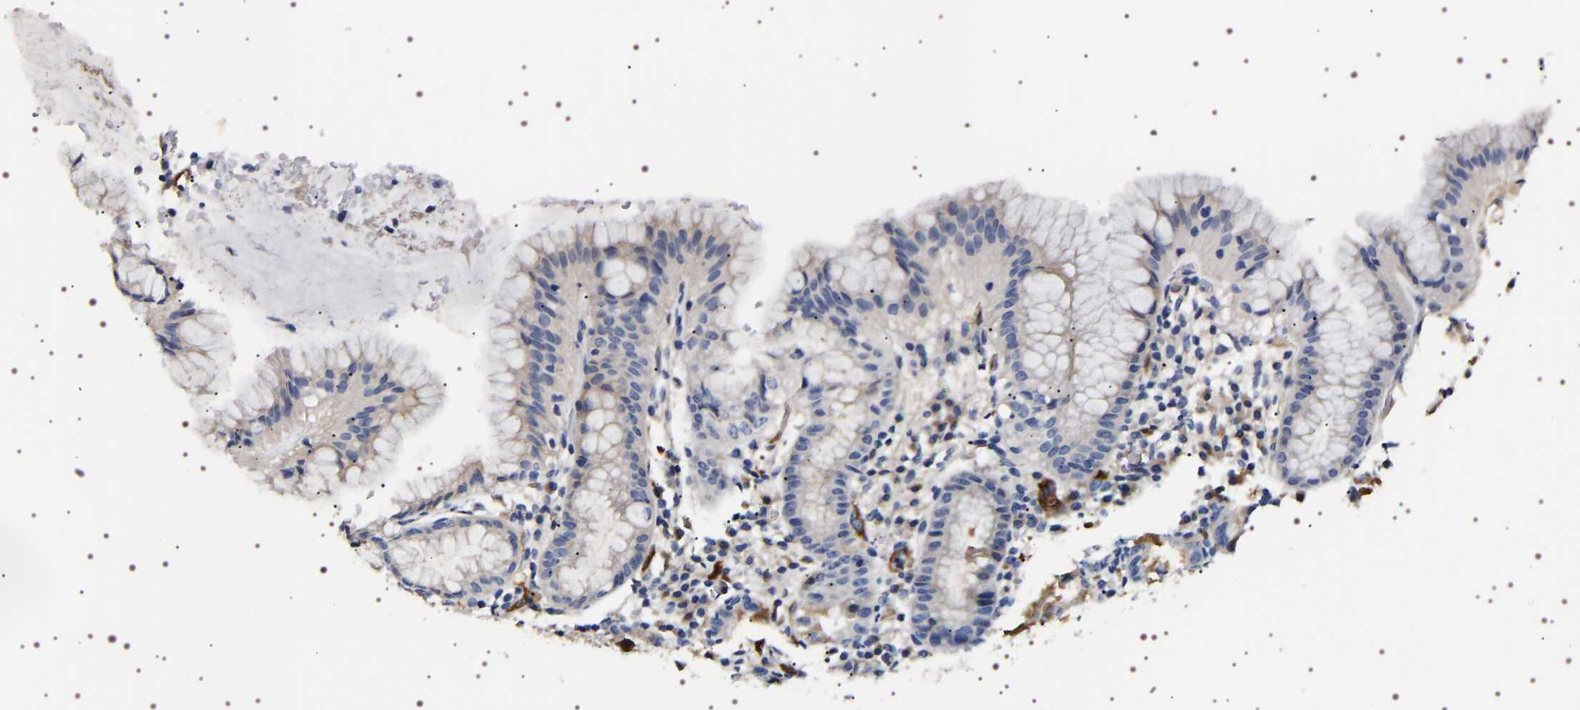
{"staining": {"intensity": "weak", "quantity": "<25%", "location": "cytoplasmic/membranous"}, "tissue": "stomach", "cell_type": "Glandular cells", "image_type": "normal", "snomed": [{"axis": "morphology", "description": "Normal tissue, NOS"}, {"axis": "topography", "description": "Stomach"}, {"axis": "topography", "description": "Stomach, lower"}], "caption": "An IHC micrograph of benign stomach is shown. There is no staining in glandular cells of stomach. (DAB IHC, high magnification).", "gene": "ALPL", "patient": {"sex": "female", "age": 75}}